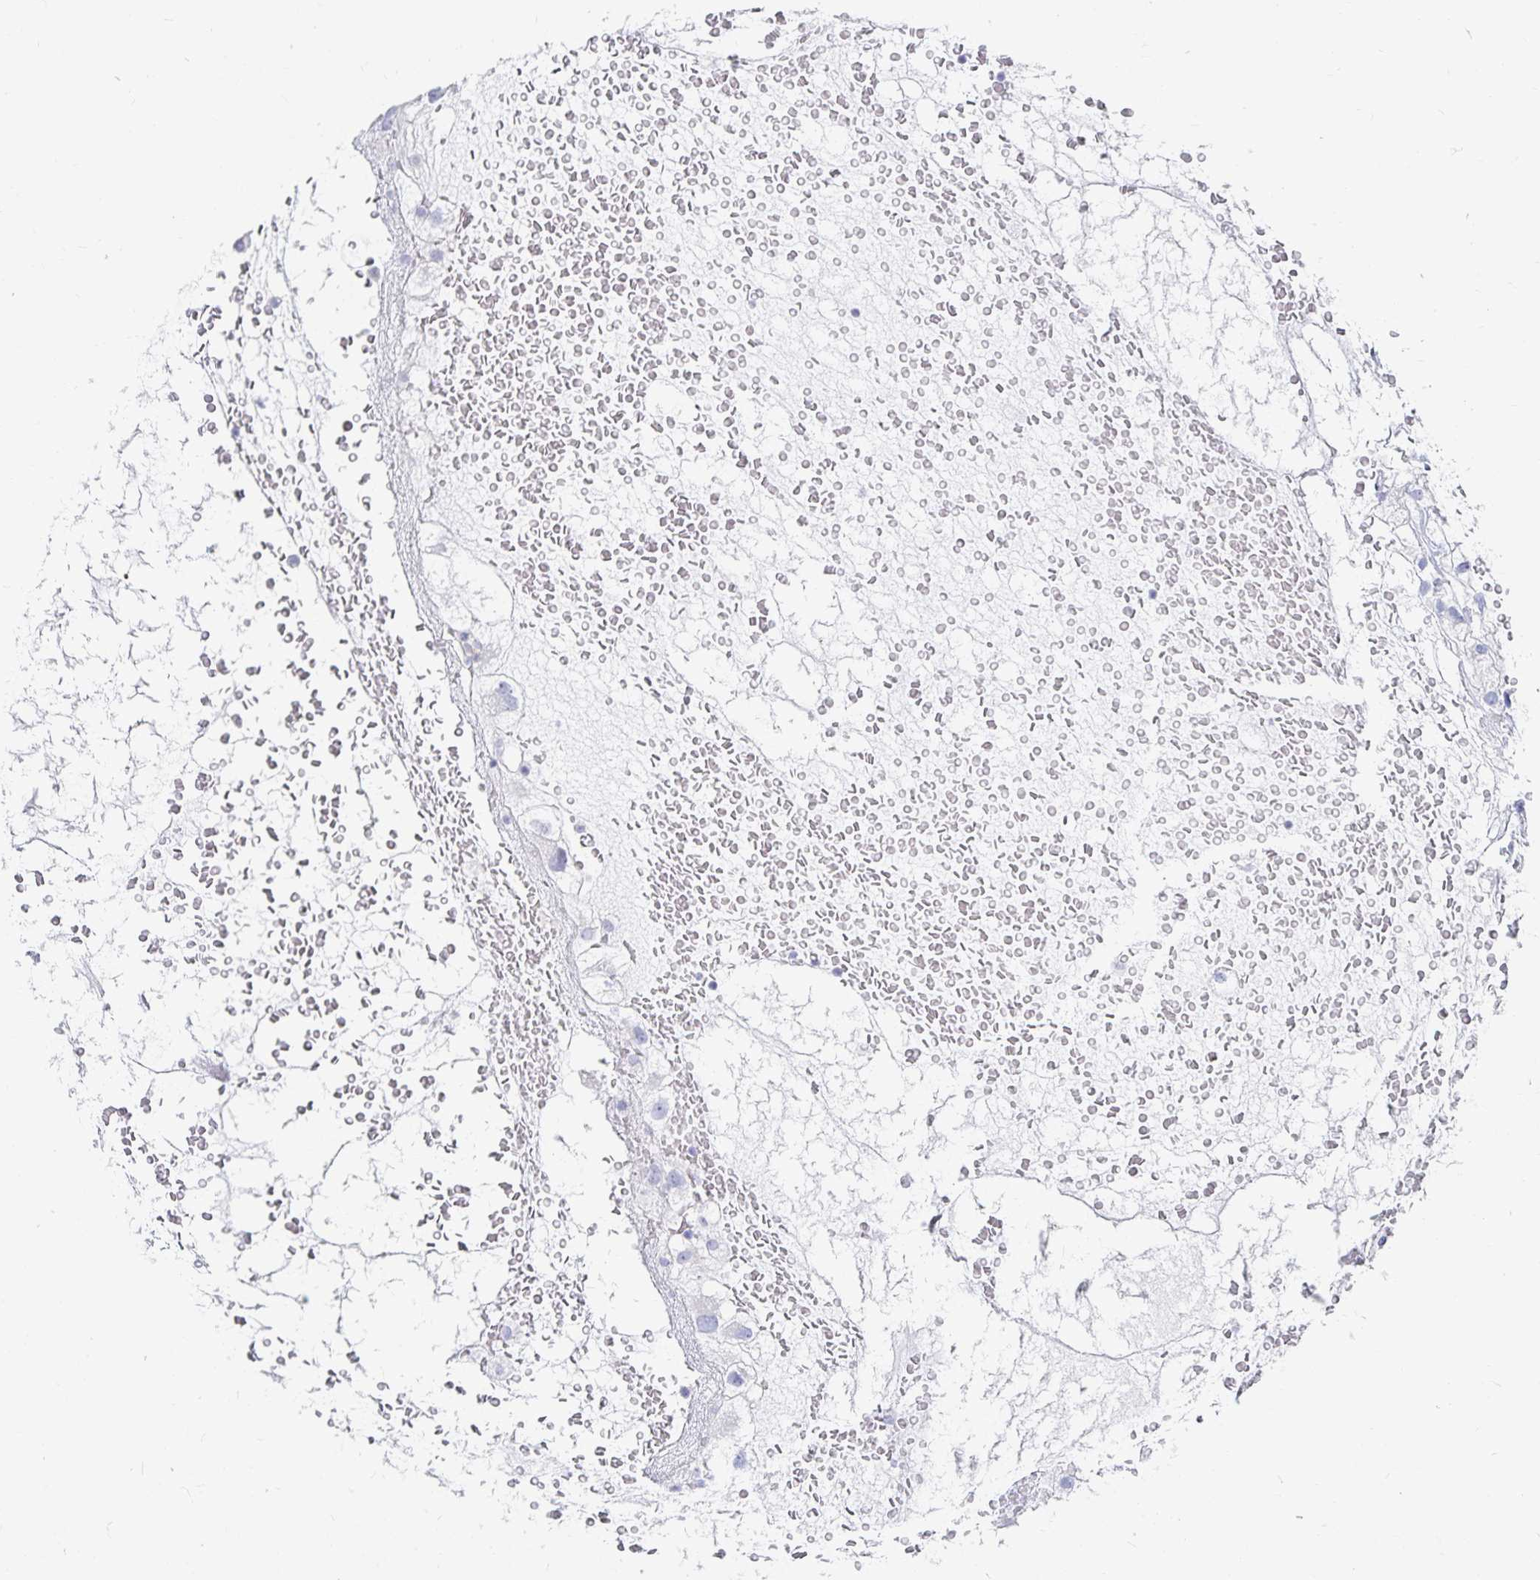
{"staining": {"intensity": "negative", "quantity": "none", "location": "none"}, "tissue": "renal cancer", "cell_type": "Tumor cells", "image_type": "cancer", "snomed": [{"axis": "morphology", "description": "Adenocarcinoma, NOS"}, {"axis": "topography", "description": "Kidney"}], "caption": "Image shows no significant protein expression in tumor cells of renal adenocarcinoma.", "gene": "TNIP1", "patient": {"sex": "male", "age": 59}}